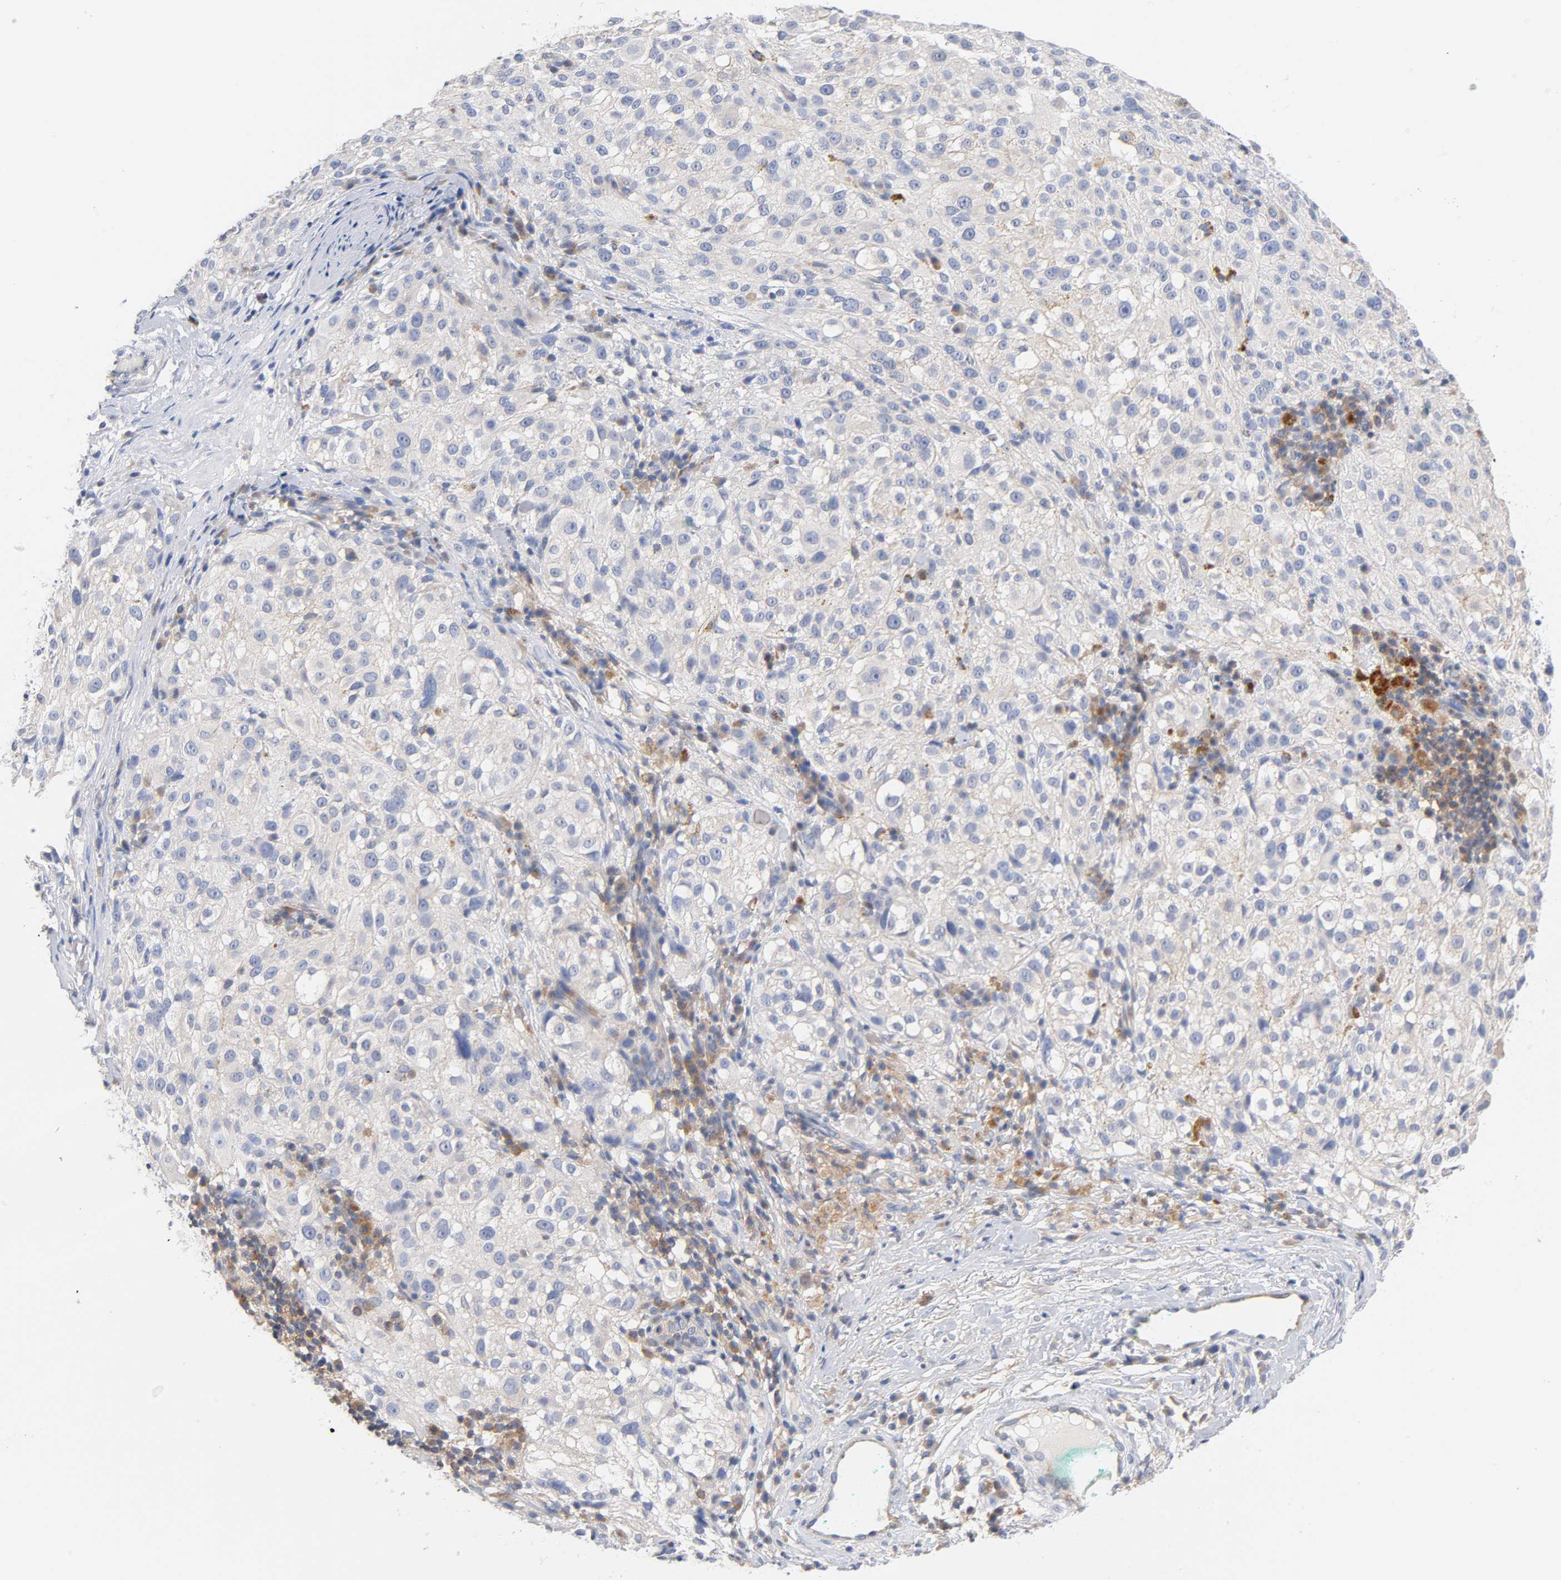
{"staining": {"intensity": "negative", "quantity": "none", "location": "none"}, "tissue": "melanoma", "cell_type": "Tumor cells", "image_type": "cancer", "snomed": [{"axis": "morphology", "description": "Necrosis, NOS"}, {"axis": "morphology", "description": "Malignant melanoma, NOS"}, {"axis": "topography", "description": "Skin"}], "caption": "Immunohistochemistry photomicrograph of neoplastic tissue: human malignant melanoma stained with DAB exhibits no significant protein expression in tumor cells. (Immunohistochemistry, brightfield microscopy, high magnification).", "gene": "MALT1", "patient": {"sex": "female", "age": 87}}